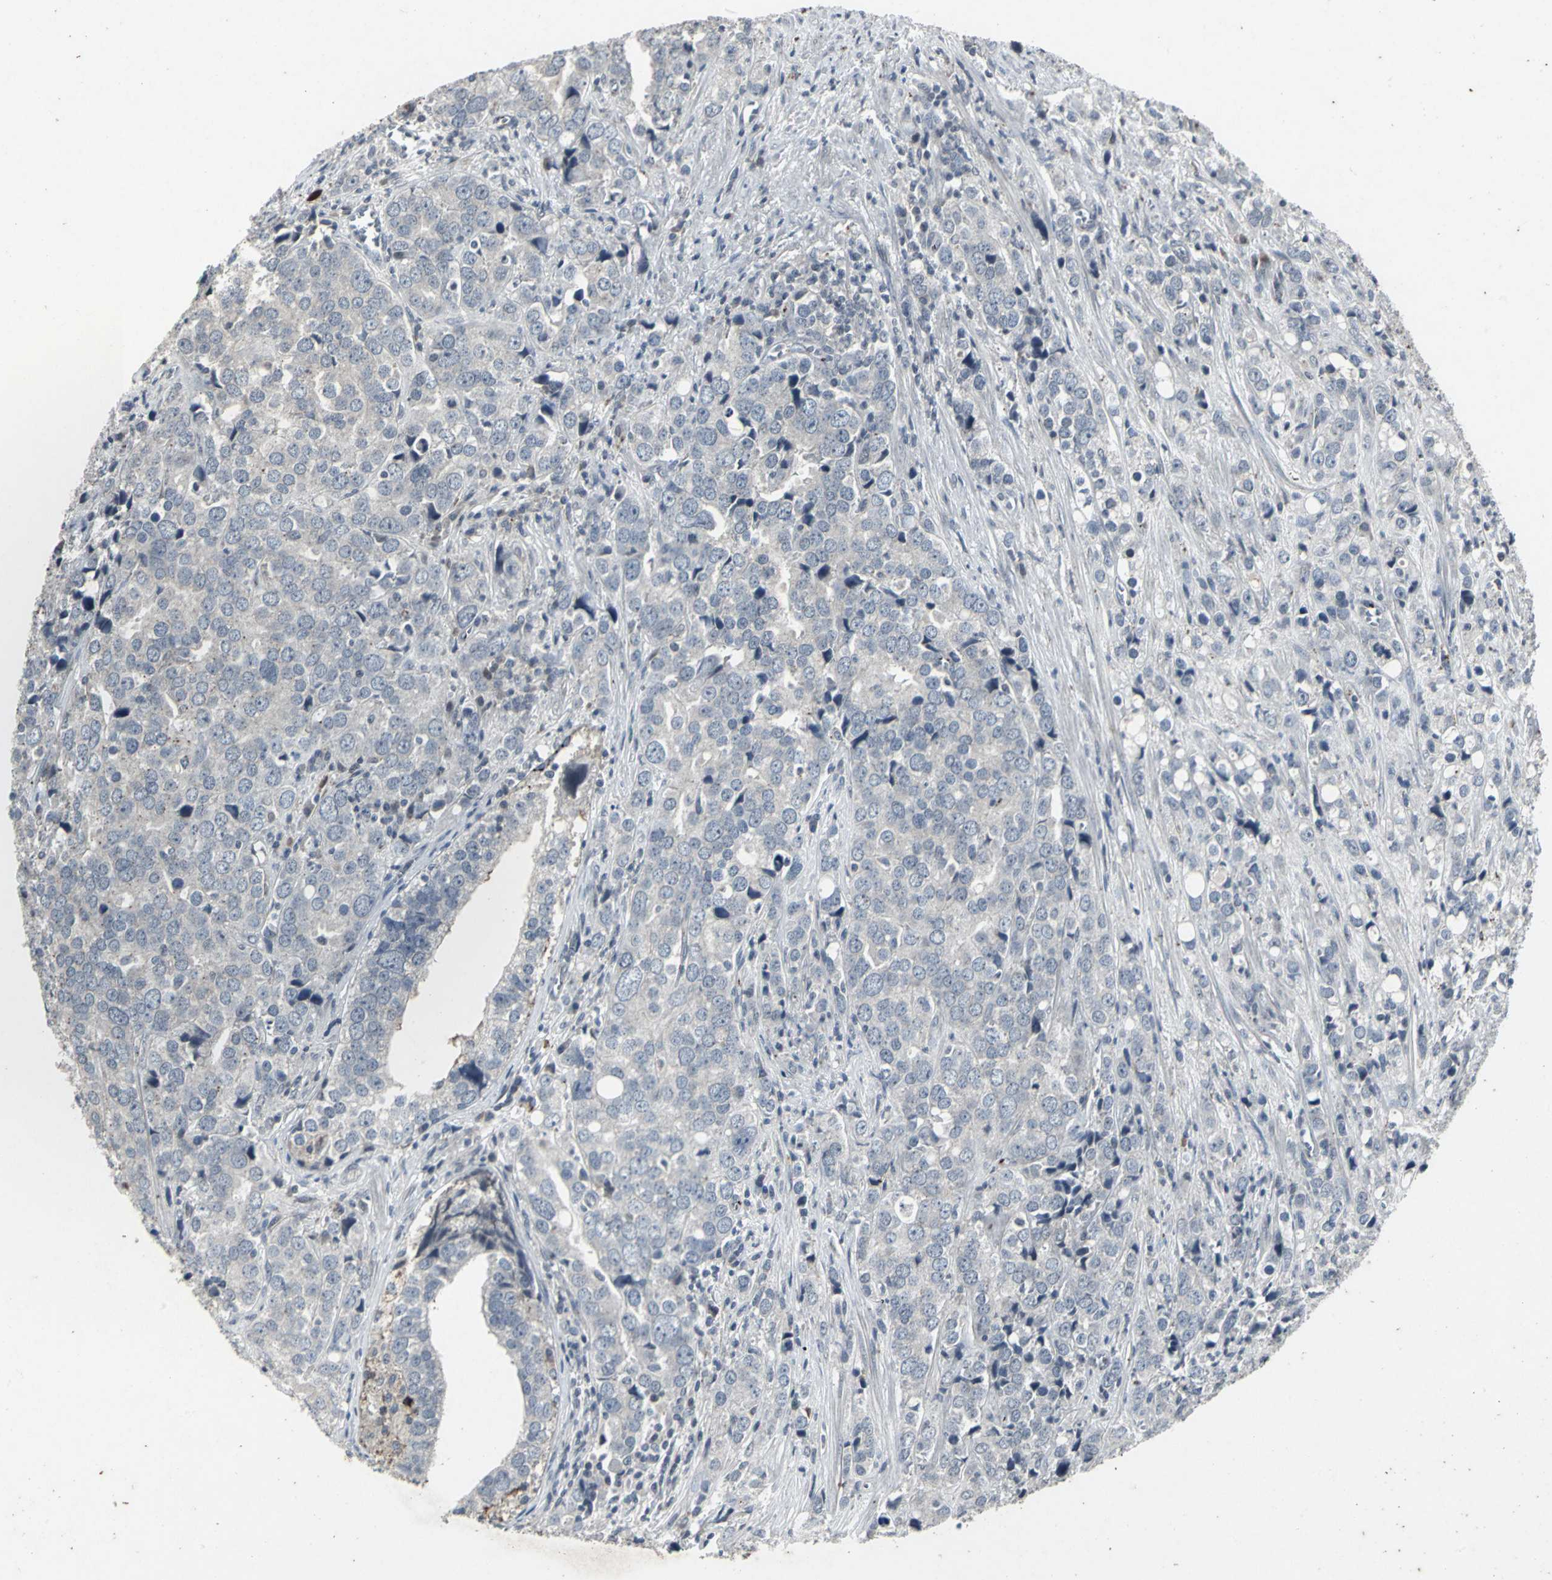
{"staining": {"intensity": "negative", "quantity": "none", "location": "none"}, "tissue": "prostate cancer", "cell_type": "Tumor cells", "image_type": "cancer", "snomed": [{"axis": "morphology", "description": "Adenocarcinoma, High grade"}, {"axis": "topography", "description": "Prostate"}], "caption": "This micrograph is of prostate cancer (adenocarcinoma (high-grade)) stained with immunohistochemistry (IHC) to label a protein in brown with the nuclei are counter-stained blue. There is no staining in tumor cells.", "gene": "BMP4", "patient": {"sex": "male", "age": 71}}